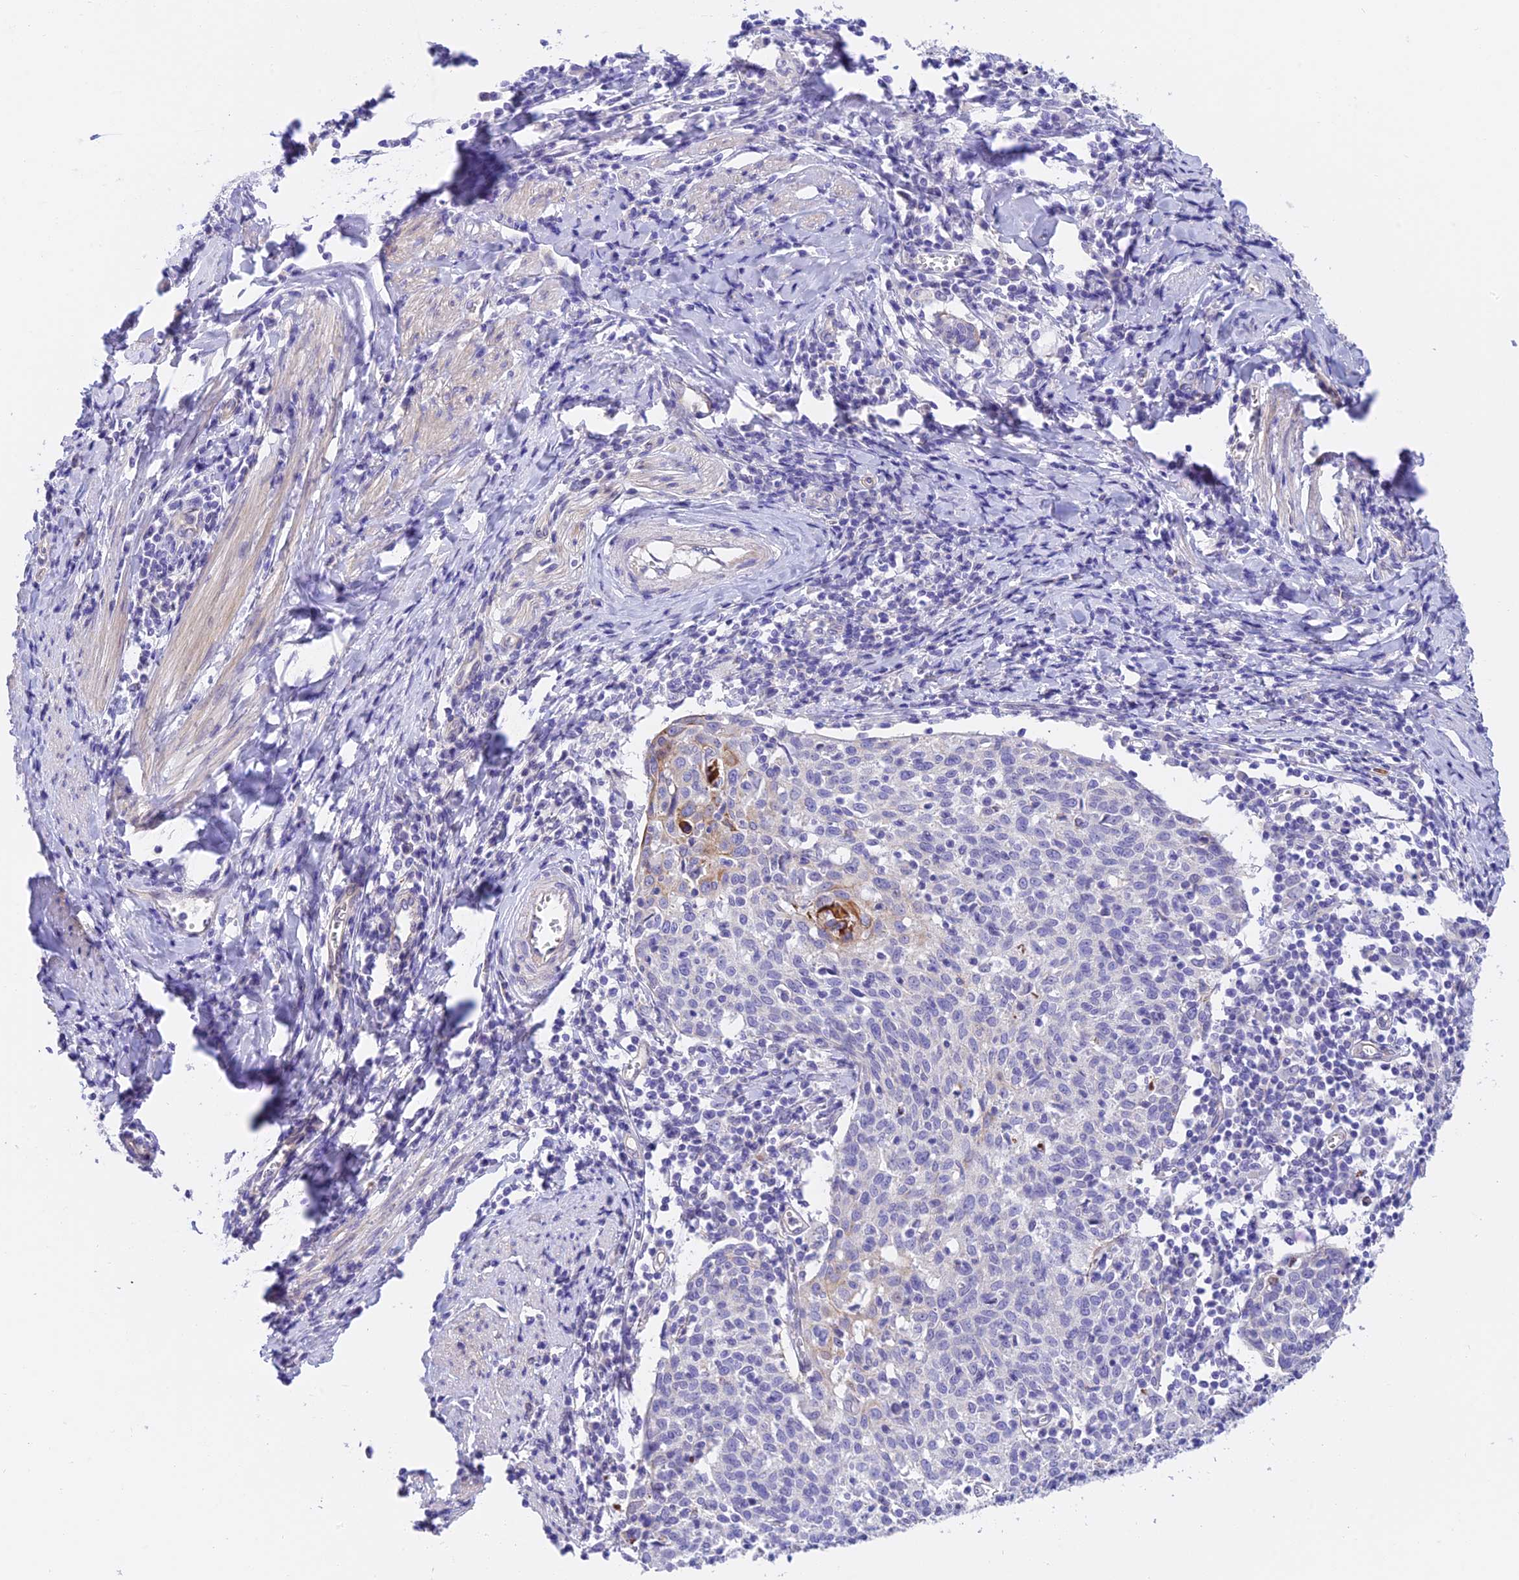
{"staining": {"intensity": "negative", "quantity": "none", "location": "none"}, "tissue": "cervical cancer", "cell_type": "Tumor cells", "image_type": "cancer", "snomed": [{"axis": "morphology", "description": "Squamous cell carcinoma, NOS"}, {"axis": "topography", "description": "Cervix"}], "caption": "A high-resolution photomicrograph shows immunohistochemistry (IHC) staining of cervical cancer, which demonstrates no significant staining in tumor cells.", "gene": "C17orf67", "patient": {"sex": "female", "age": 52}}